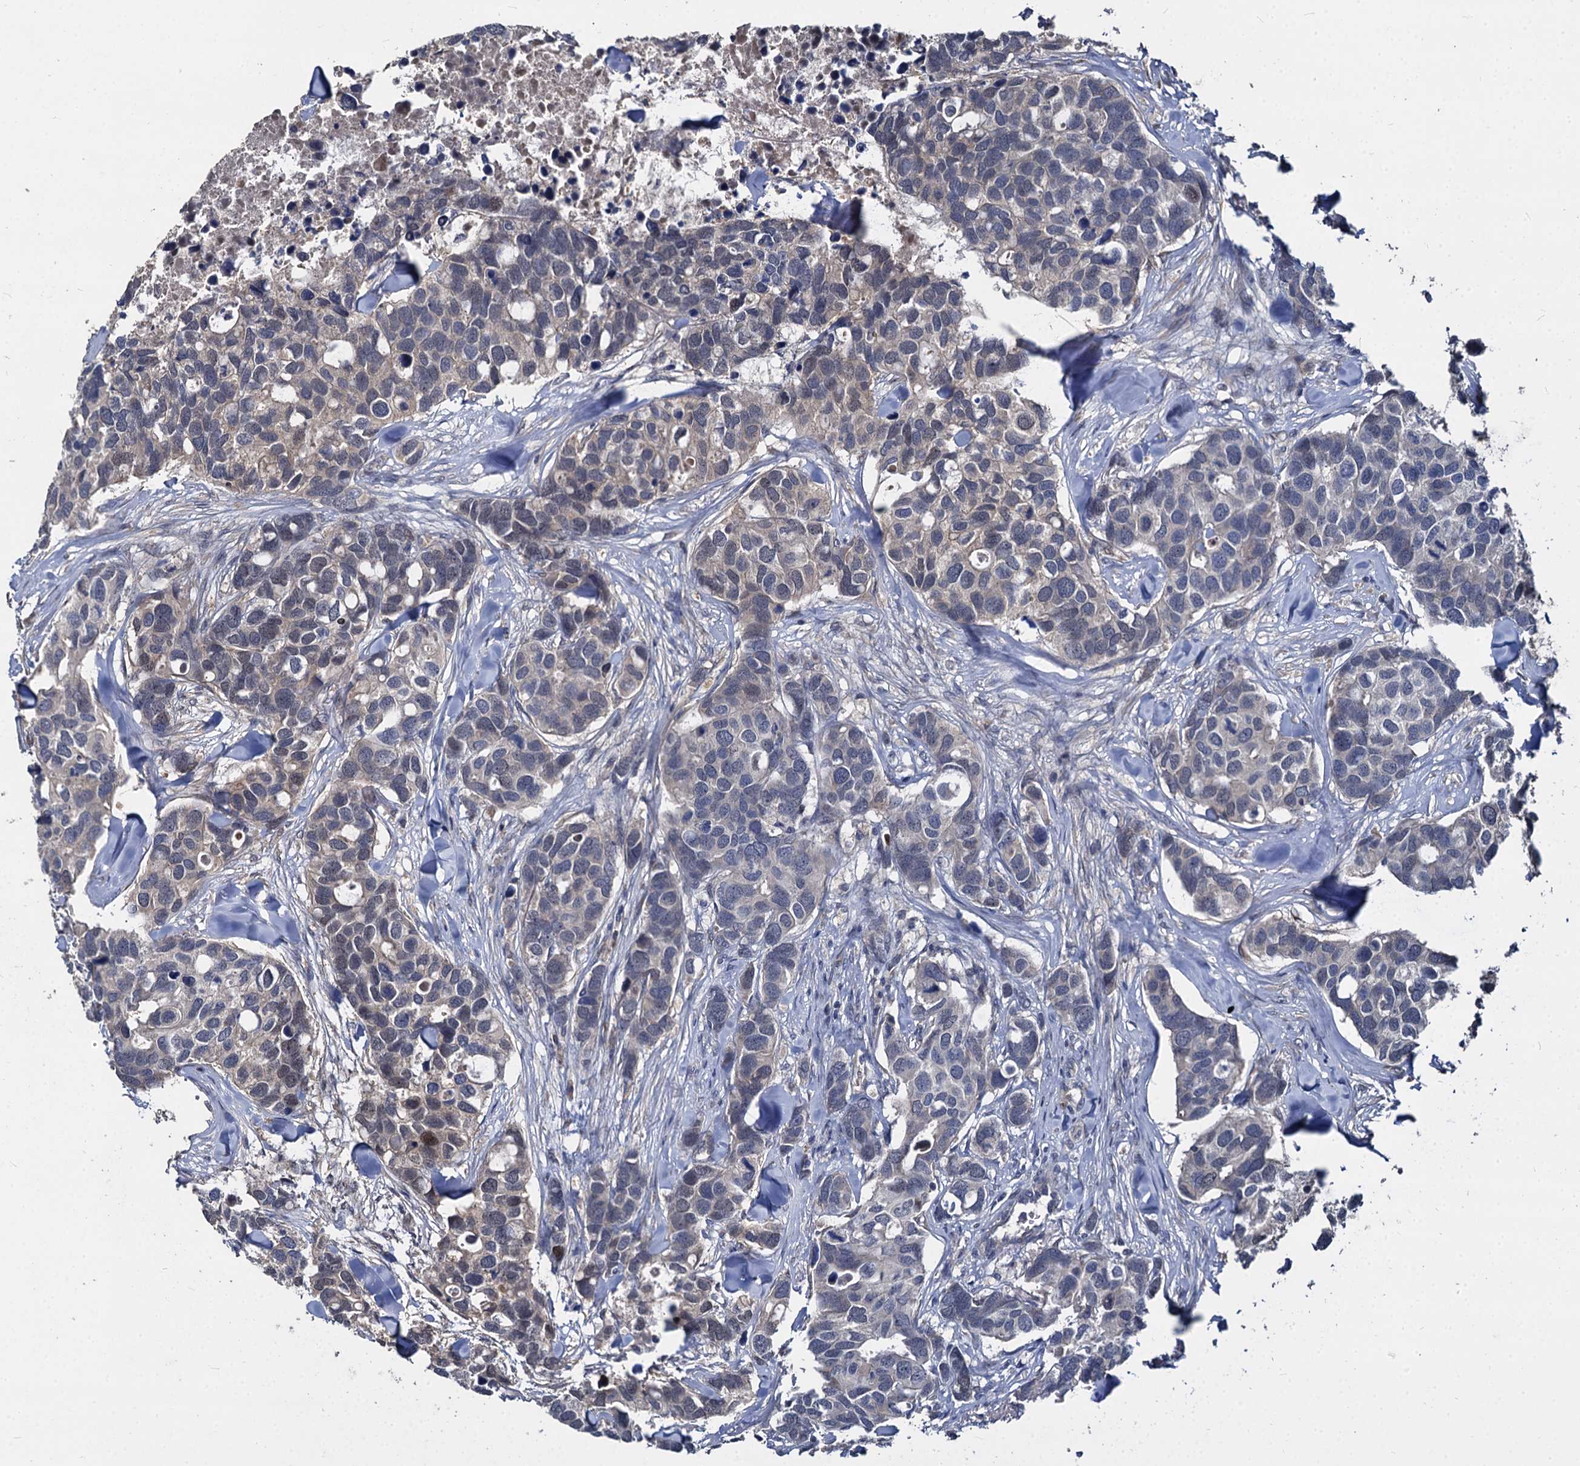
{"staining": {"intensity": "weak", "quantity": "<25%", "location": "nuclear"}, "tissue": "breast cancer", "cell_type": "Tumor cells", "image_type": "cancer", "snomed": [{"axis": "morphology", "description": "Duct carcinoma"}, {"axis": "topography", "description": "Breast"}], "caption": "Photomicrograph shows no protein positivity in tumor cells of breast cancer (infiltrating ductal carcinoma) tissue. (DAB IHC visualized using brightfield microscopy, high magnification).", "gene": "CCDC184", "patient": {"sex": "female", "age": 83}}